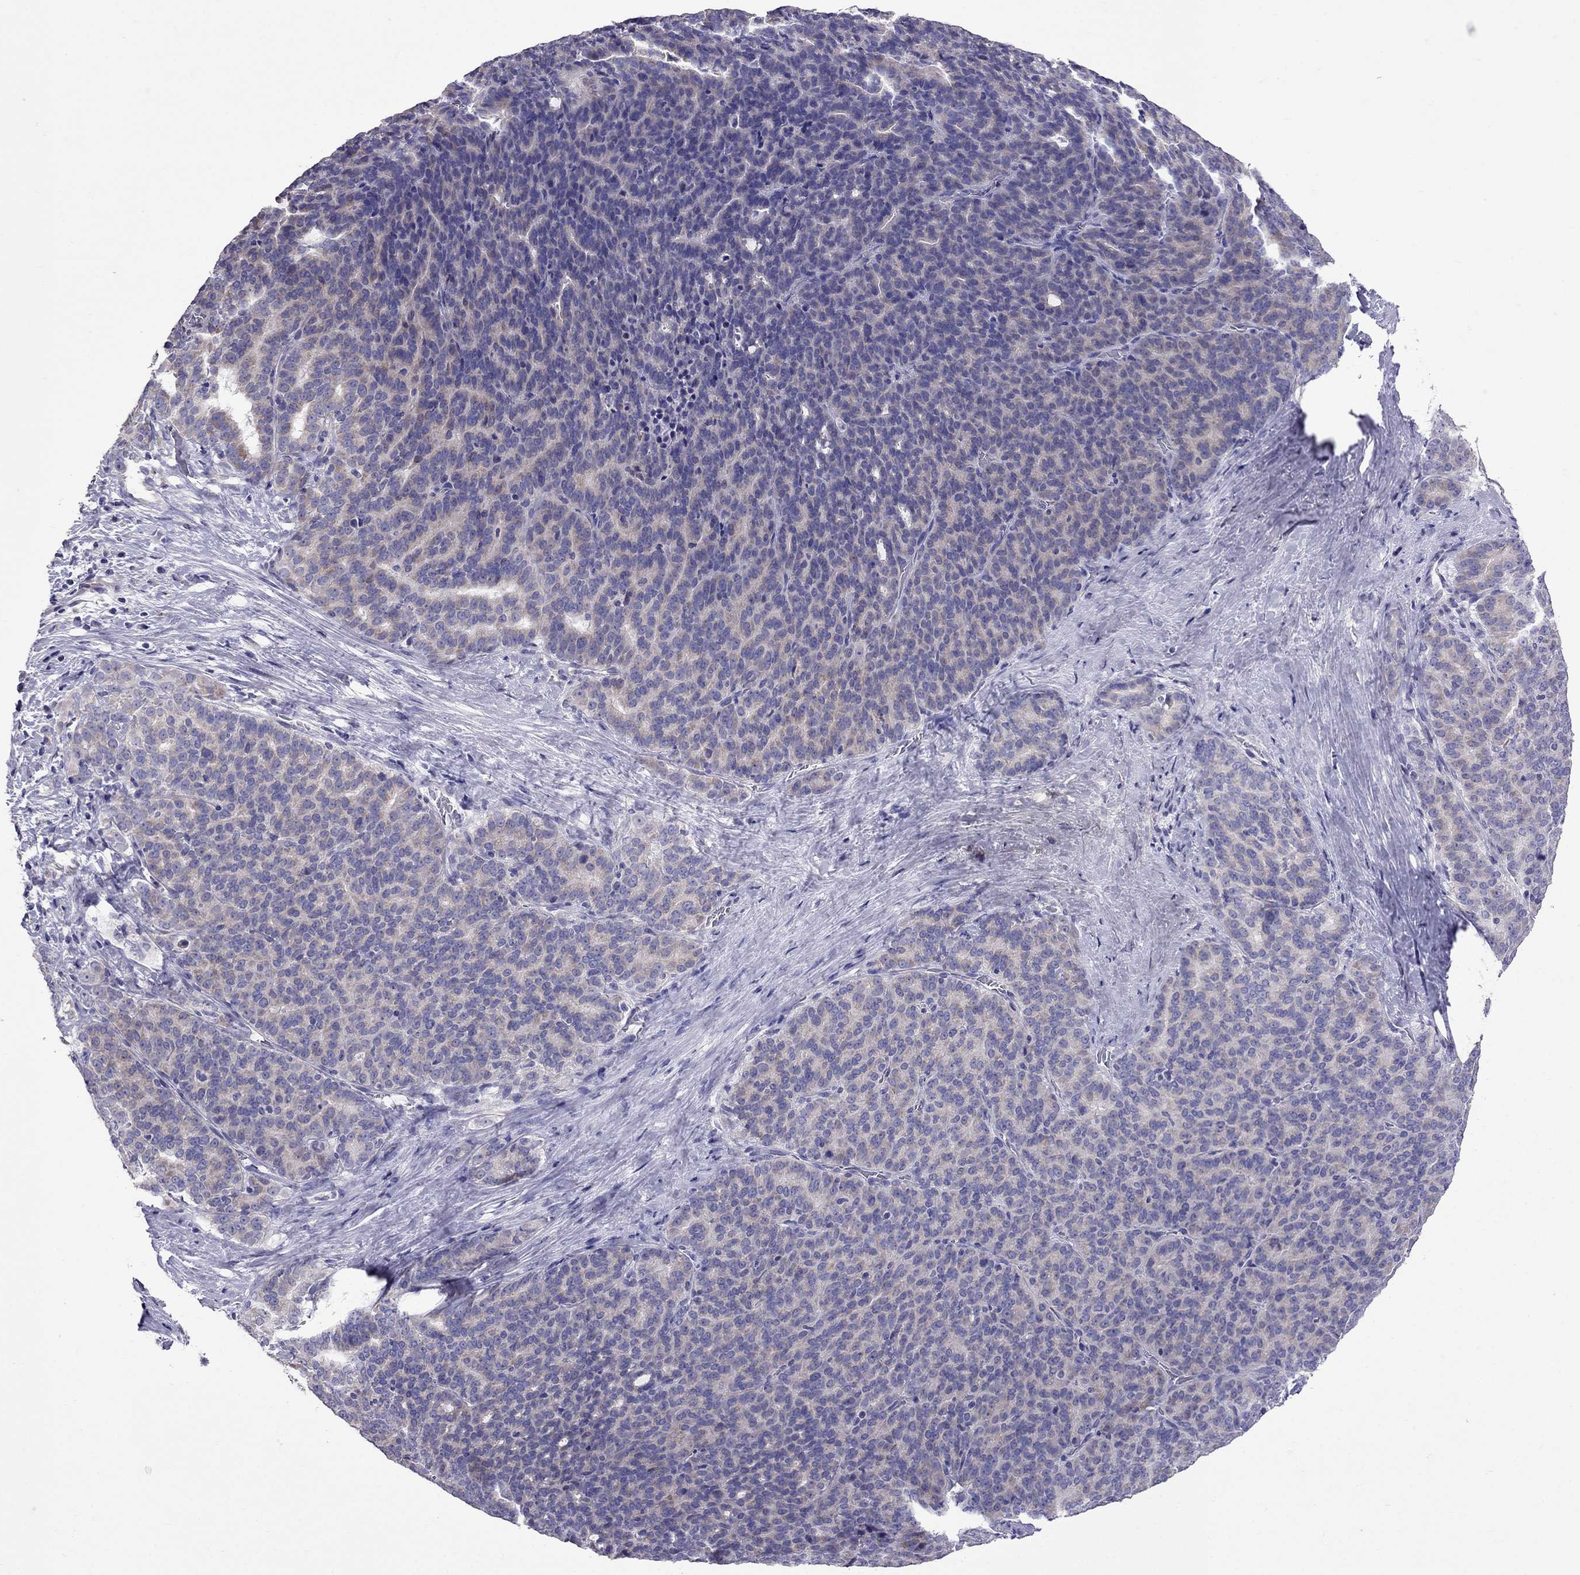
{"staining": {"intensity": "weak", "quantity": ">75%", "location": "cytoplasmic/membranous"}, "tissue": "liver cancer", "cell_type": "Tumor cells", "image_type": "cancer", "snomed": [{"axis": "morphology", "description": "Cholangiocarcinoma"}, {"axis": "topography", "description": "Liver"}], "caption": "Immunohistochemistry (IHC) histopathology image of neoplastic tissue: human cholangiocarcinoma (liver) stained using immunohistochemistry (IHC) displays low levels of weak protein expression localized specifically in the cytoplasmic/membranous of tumor cells, appearing as a cytoplasmic/membranous brown color.", "gene": "OXCT2", "patient": {"sex": "female", "age": 47}}